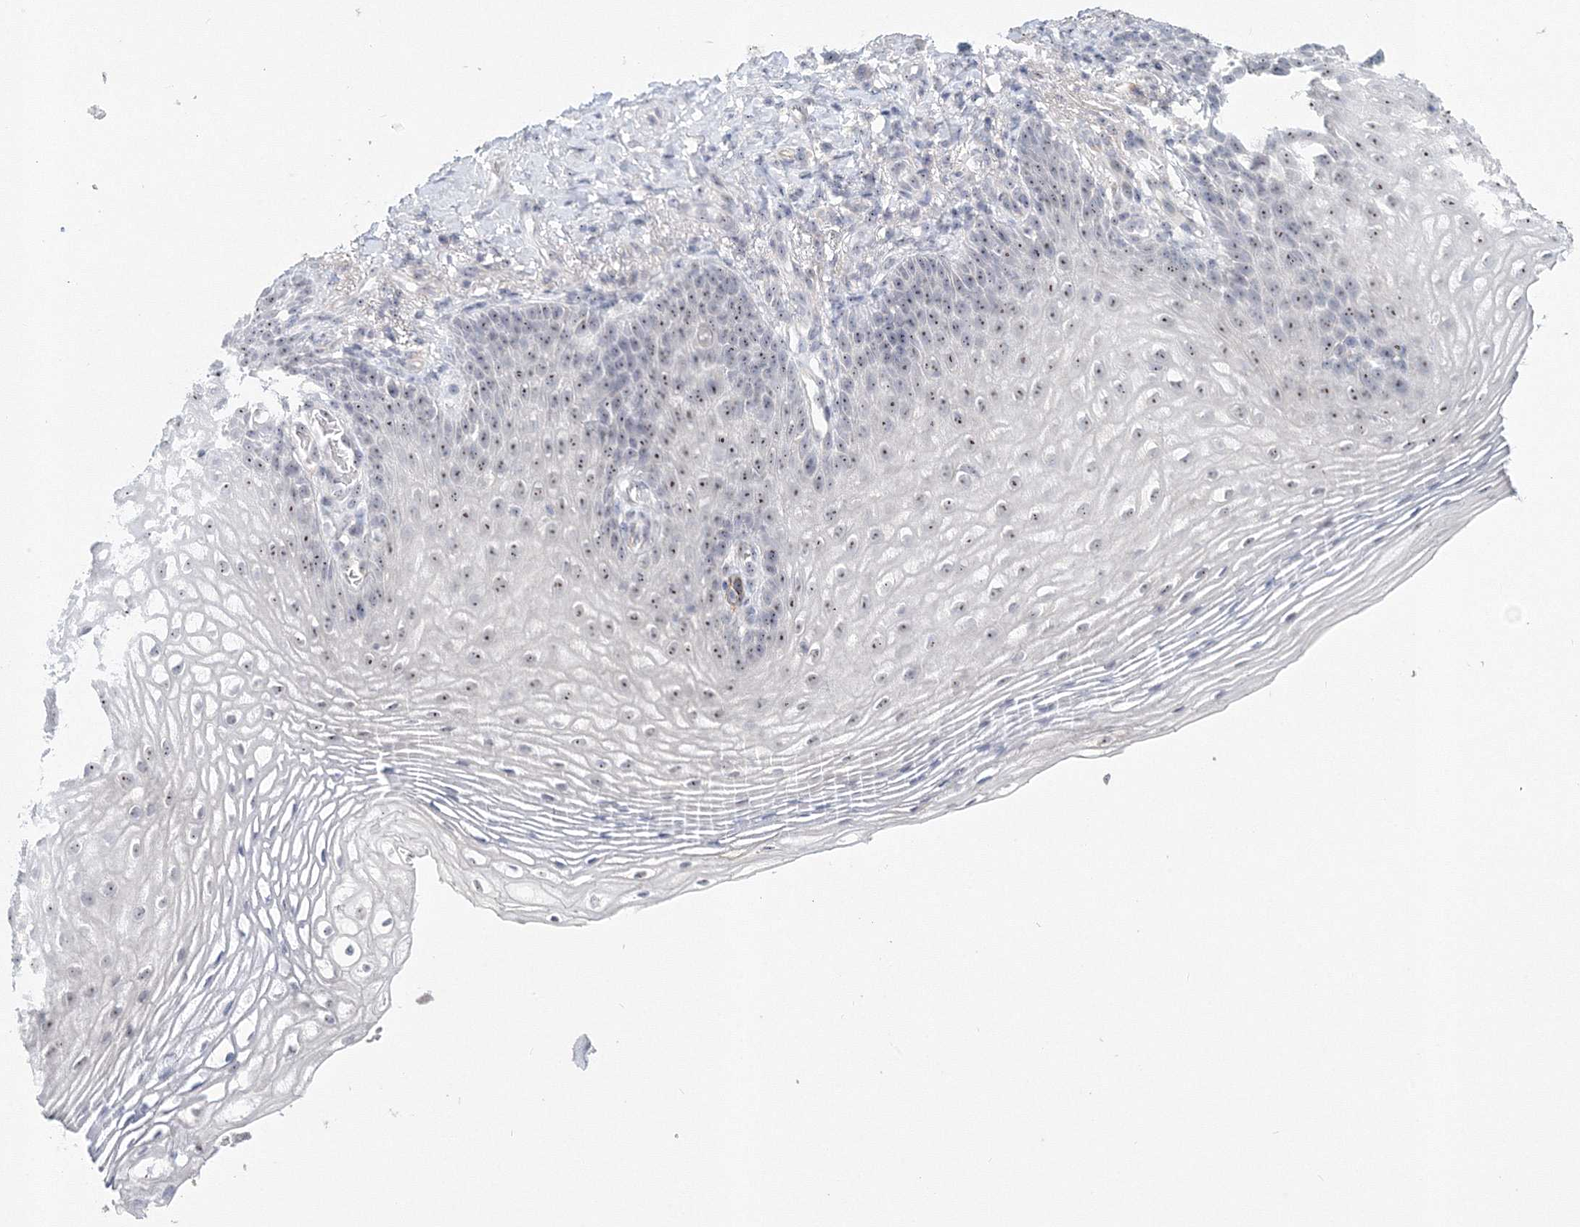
{"staining": {"intensity": "moderate", "quantity": "25%-75%", "location": "nuclear"}, "tissue": "vagina", "cell_type": "Squamous epithelial cells", "image_type": "normal", "snomed": [{"axis": "morphology", "description": "Normal tissue, NOS"}, {"axis": "topography", "description": "Vagina"}], "caption": "An image showing moderate nuclear expression in approximately 25%-75% of squamous epithelial cells in unremarkable vagina, as visualized by brown immunohistochemical staining.", "gene": "SIRT7", "patient": {"sex": "female", "age": 60}}